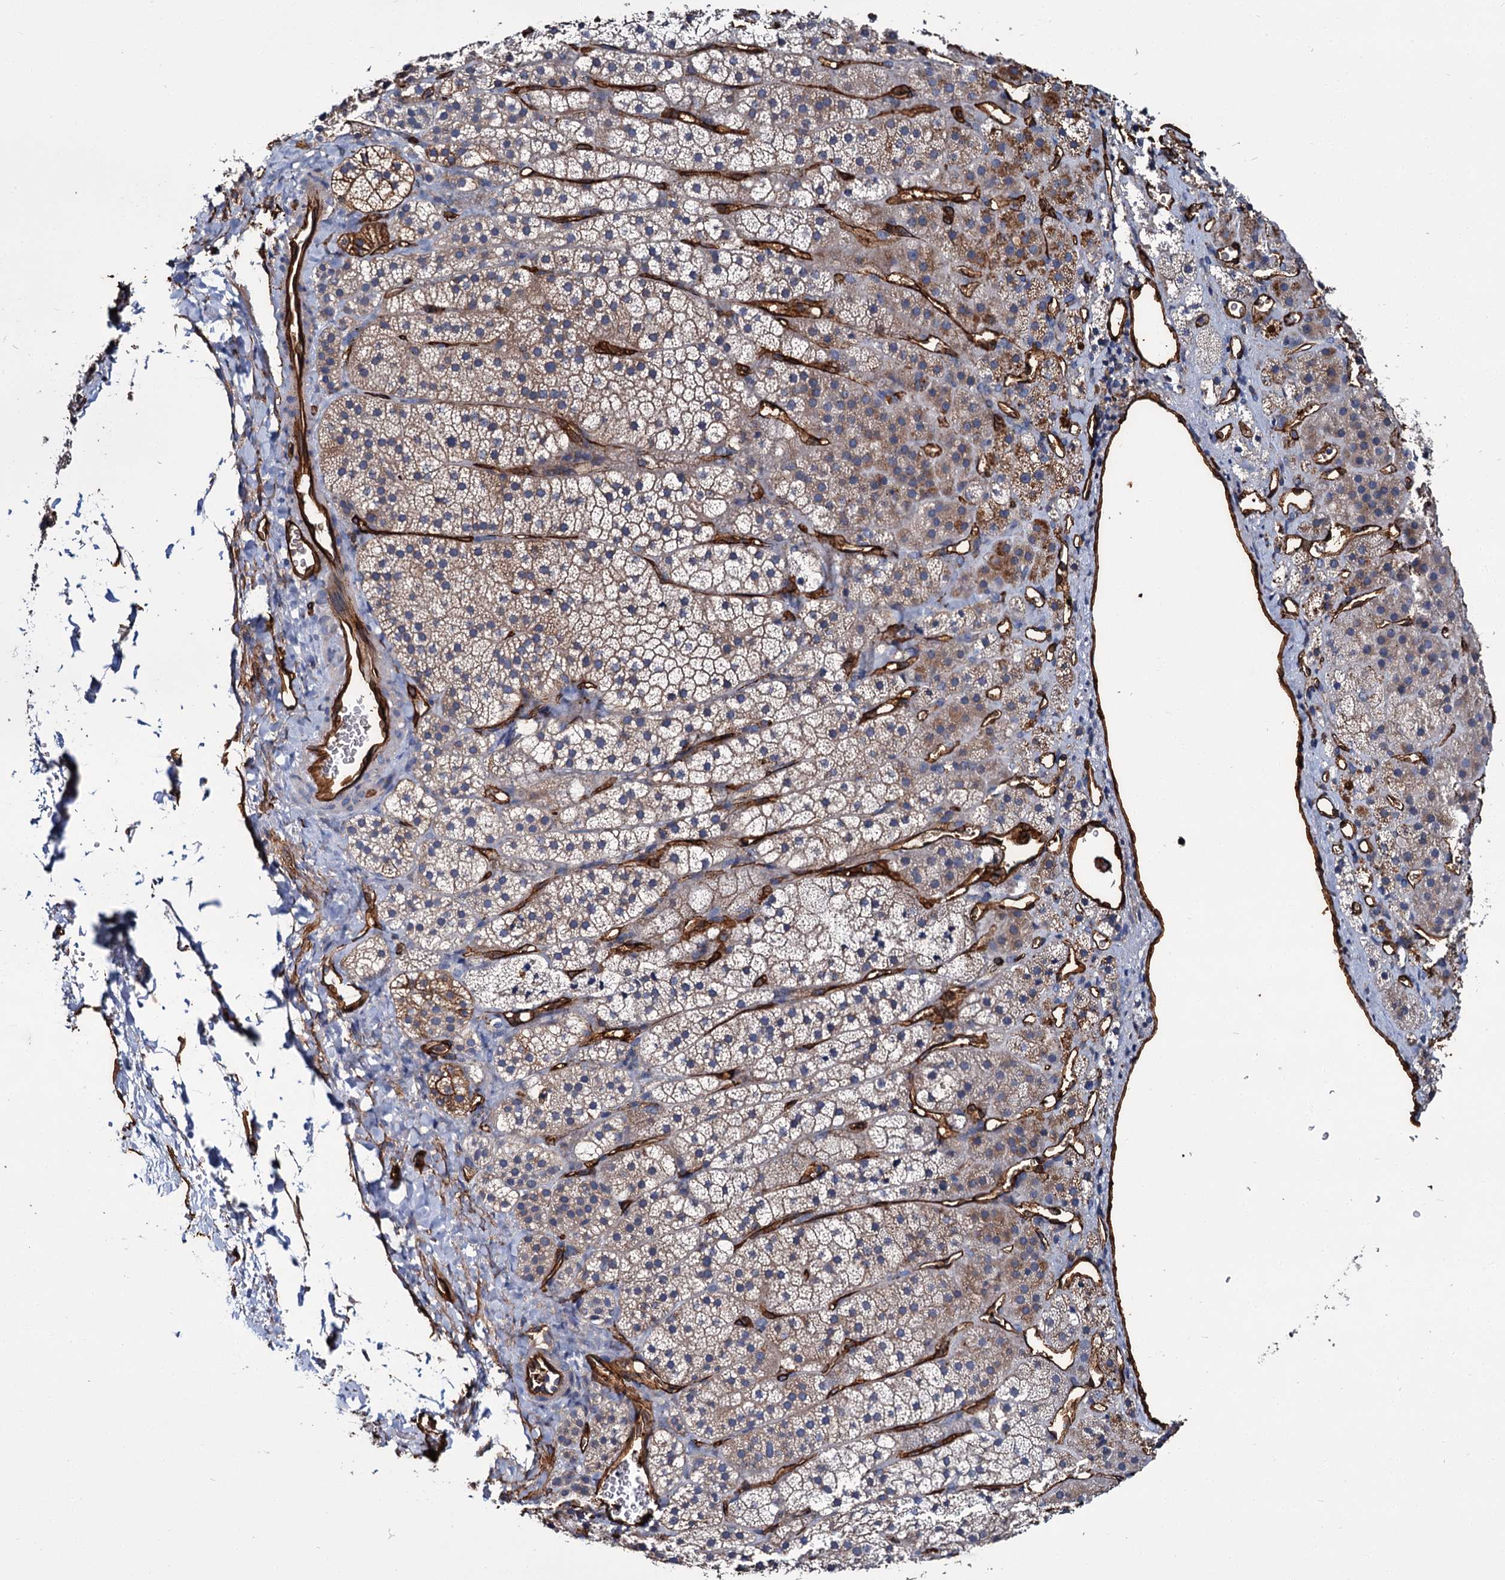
{"staining": {"intensity": "moderate", "quantity": "25%-75%", "location": "cytoplasmic/membranous"}, "tissue": "adrenal gland", "cell_type": "Glandular cells", "image_type": "normal", "snomed": [{"axis": "morphology", "description": "Normal tissue, NOS"}, {"axis": "topography", "description": "Adrenal gland"}], "caption": "Immunohistochemical staining of unremarkable human adrenal gland reveals medium levels of moderate cytoplasmic/membranous positivity in about 25%-75% of glandular cells.", "gene": "CACNA1C", "patient": {"sex": "female", "age": 44}}